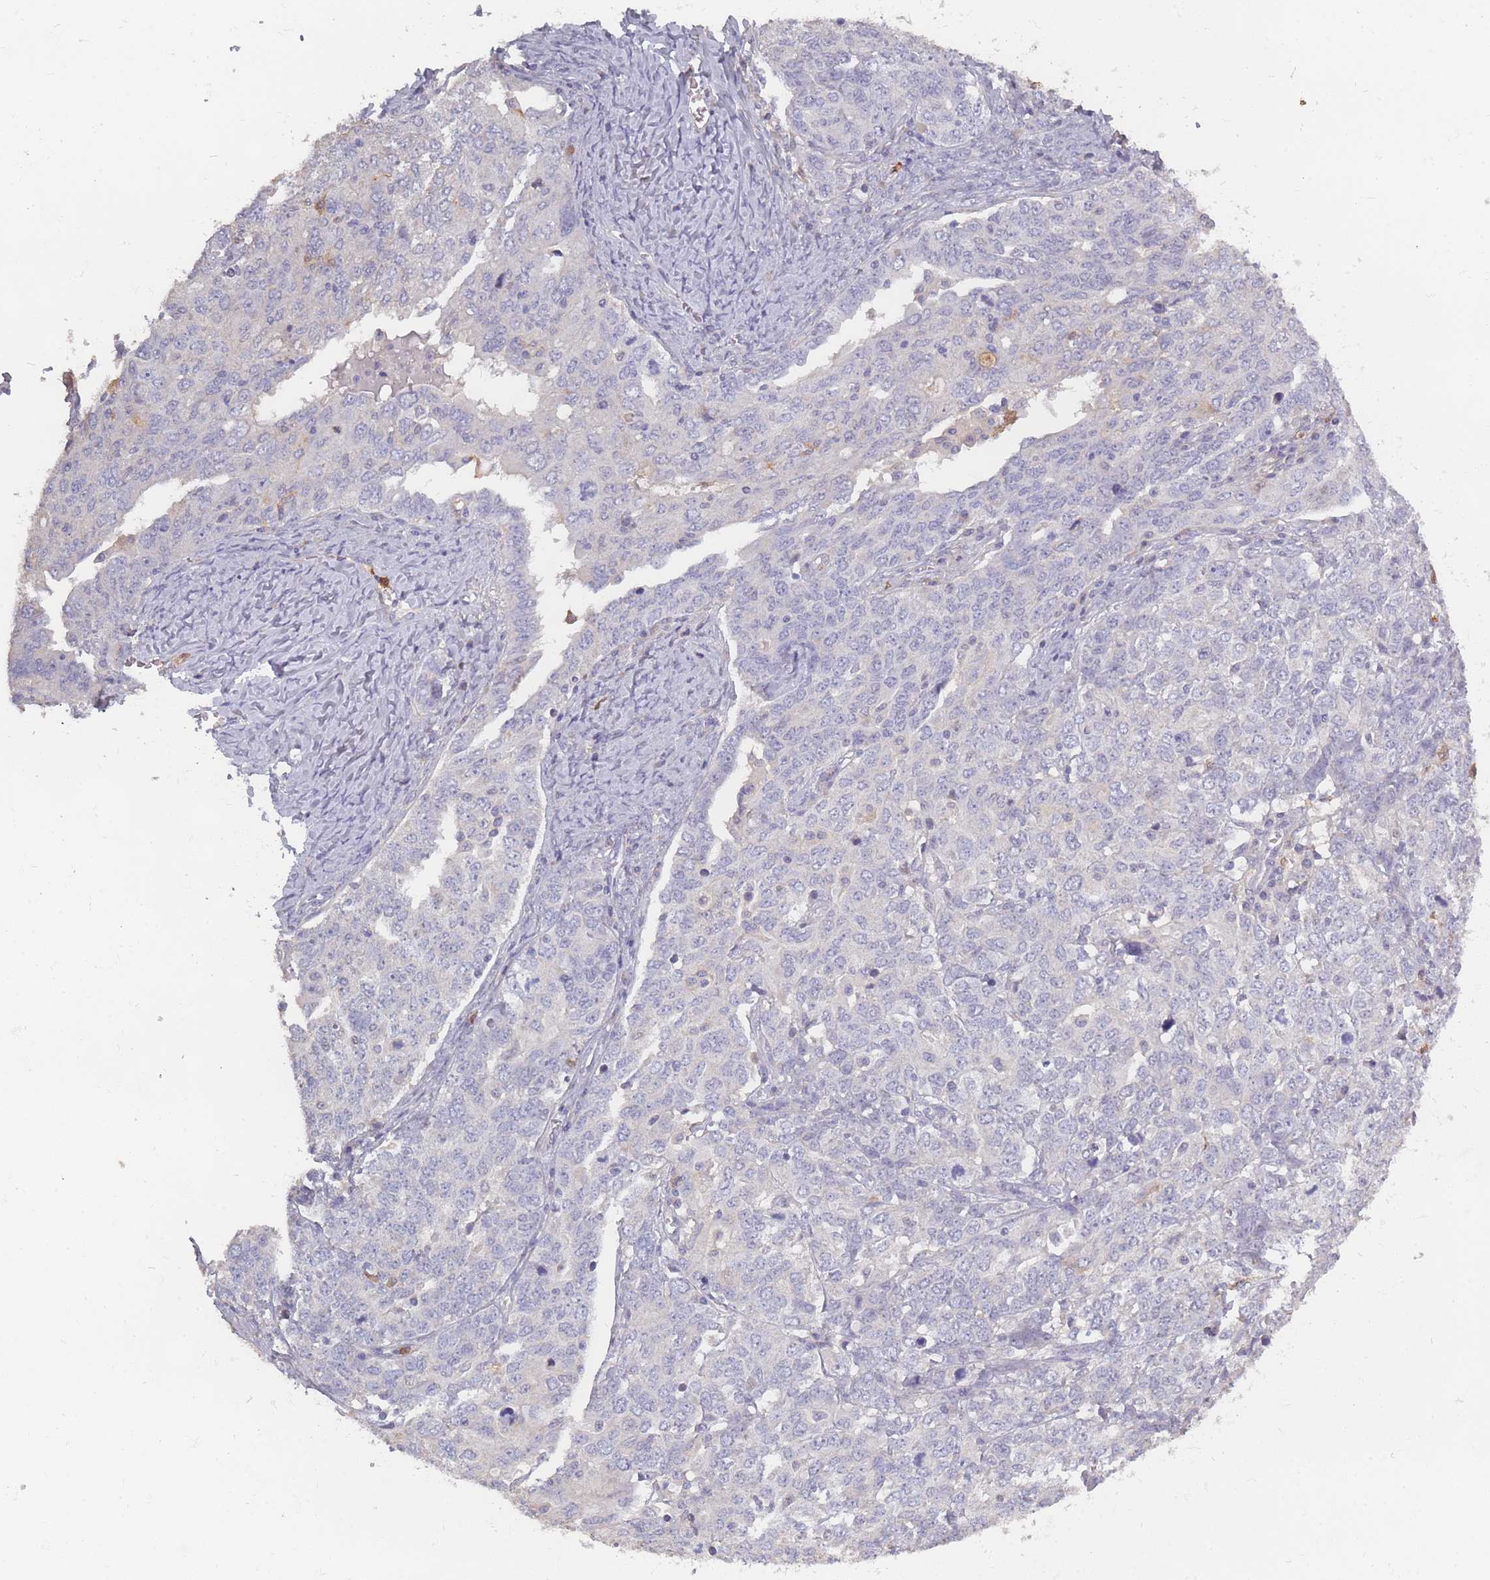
{"staining": {"intensity": "negative", "quantity": "none", "location": "none"}, "tissue": "ovarian cancer", "cell_type": "Tumor cells", "image_type": "cancer", "snomed": [{"axis": "morphology", "description": "Carcinoma, endometroid"}, {"axis": "topography", "description": "Ovary"}], "caption": "IHC micrograph of human ovarian cancer (endometroid carcinoma) stained for a protein (brown), which shows no staining in tumor cells.", "gene": "BST1", "patient": {"sex": "female", "age": 62}}